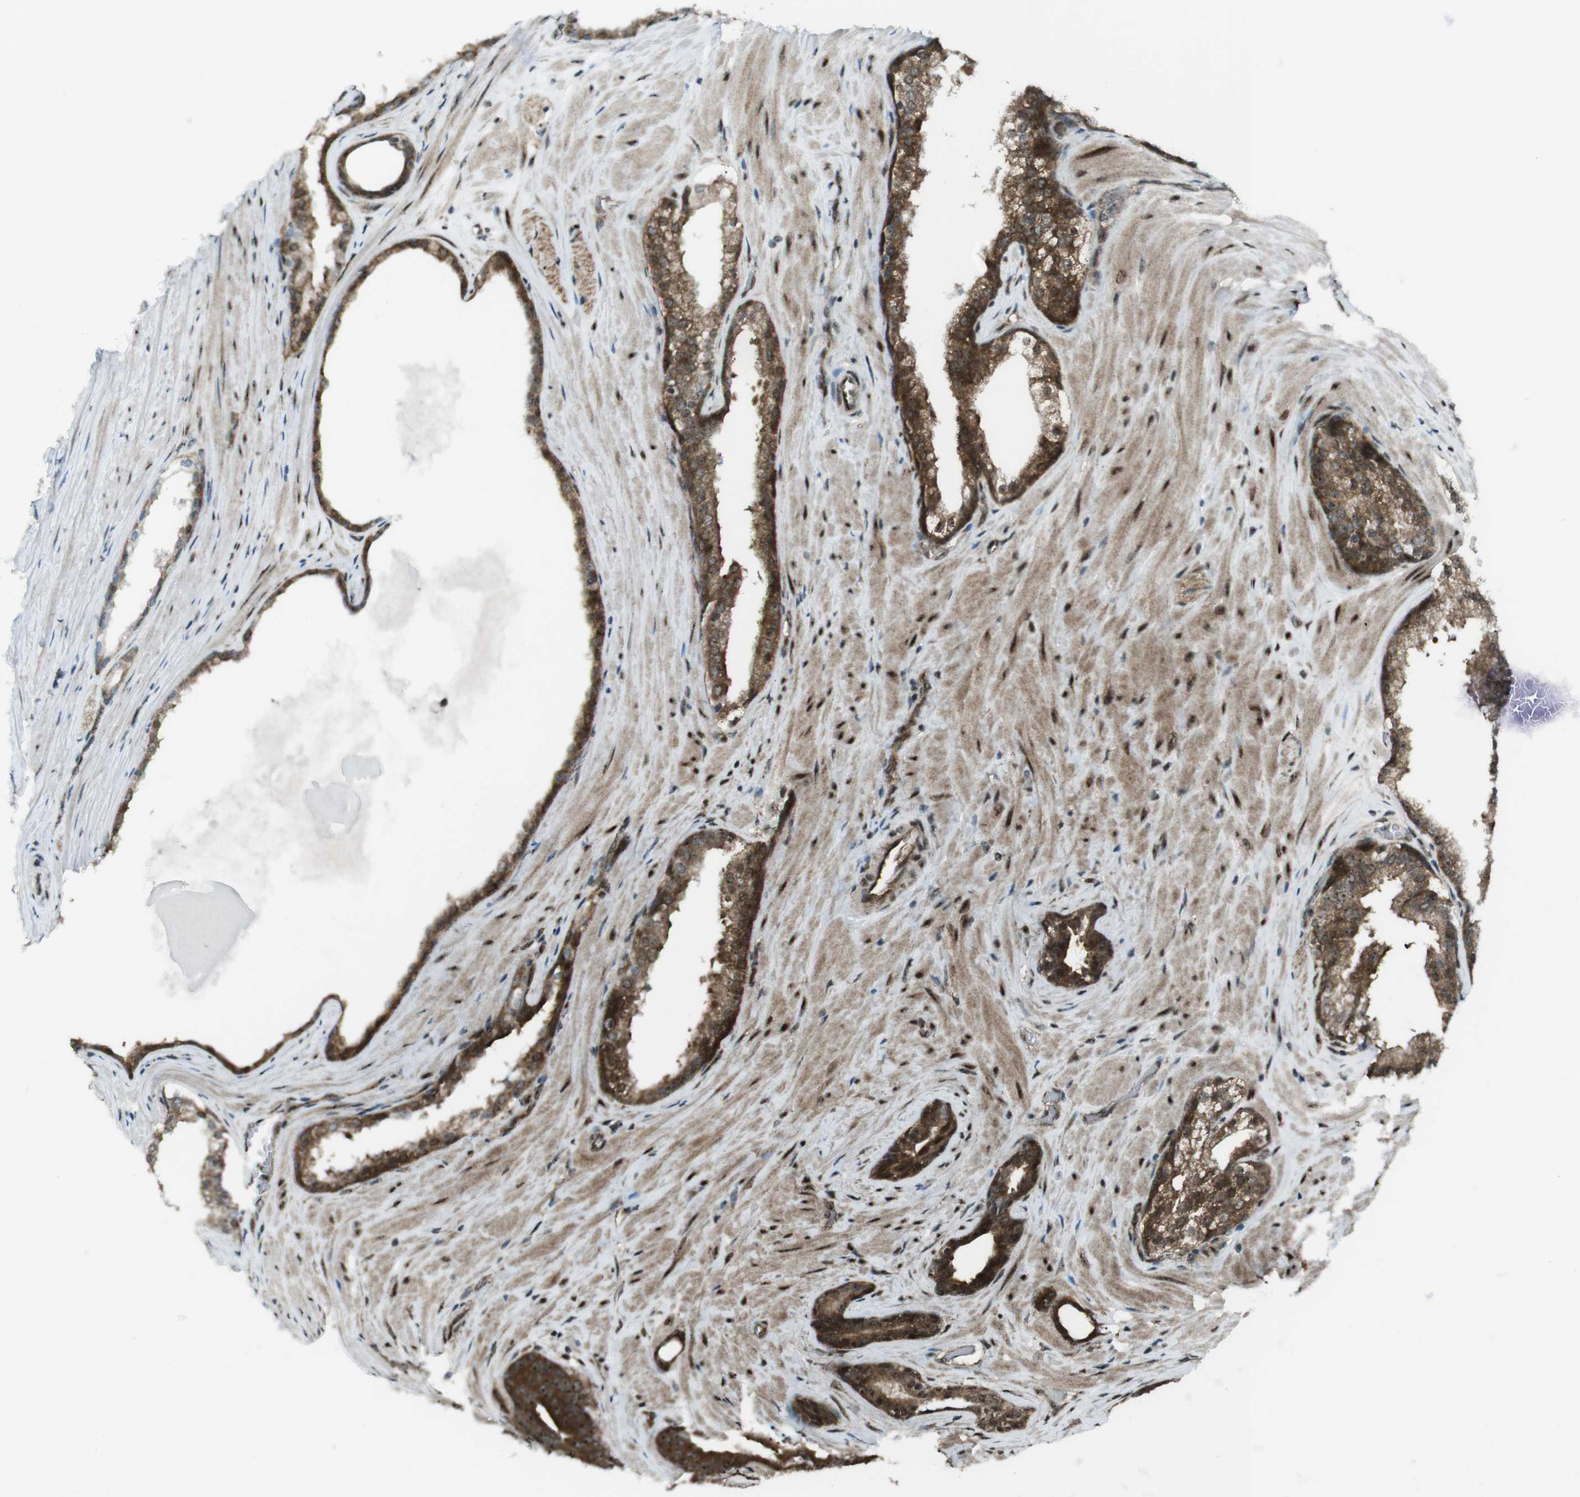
{"staining": {"intensity": "moderate", "quantity": ">75%", "location": "cytoplasmic/membranous,nuclear"}, "tissue": "prostate cancer", "cell_type": "Tumor cells", "image_type": "cancer", "snomed": [{"axis": "morphology", "description": "Adenocarcinoma, High grade"}, {"axis": "topography", "description": "Prostate"}], "caption": "Immunohistochemistry (IHC) image of prostate cancer (high-grade adenocarcinoma) stained for a protein (brown), which demonstrates medium levels of moderate cytoplasmic/membranous and nuclear positivity in about >75% of tumor cells.", "gene": "CSNK1D", "patient": {"sex": "male", "age": 60}}